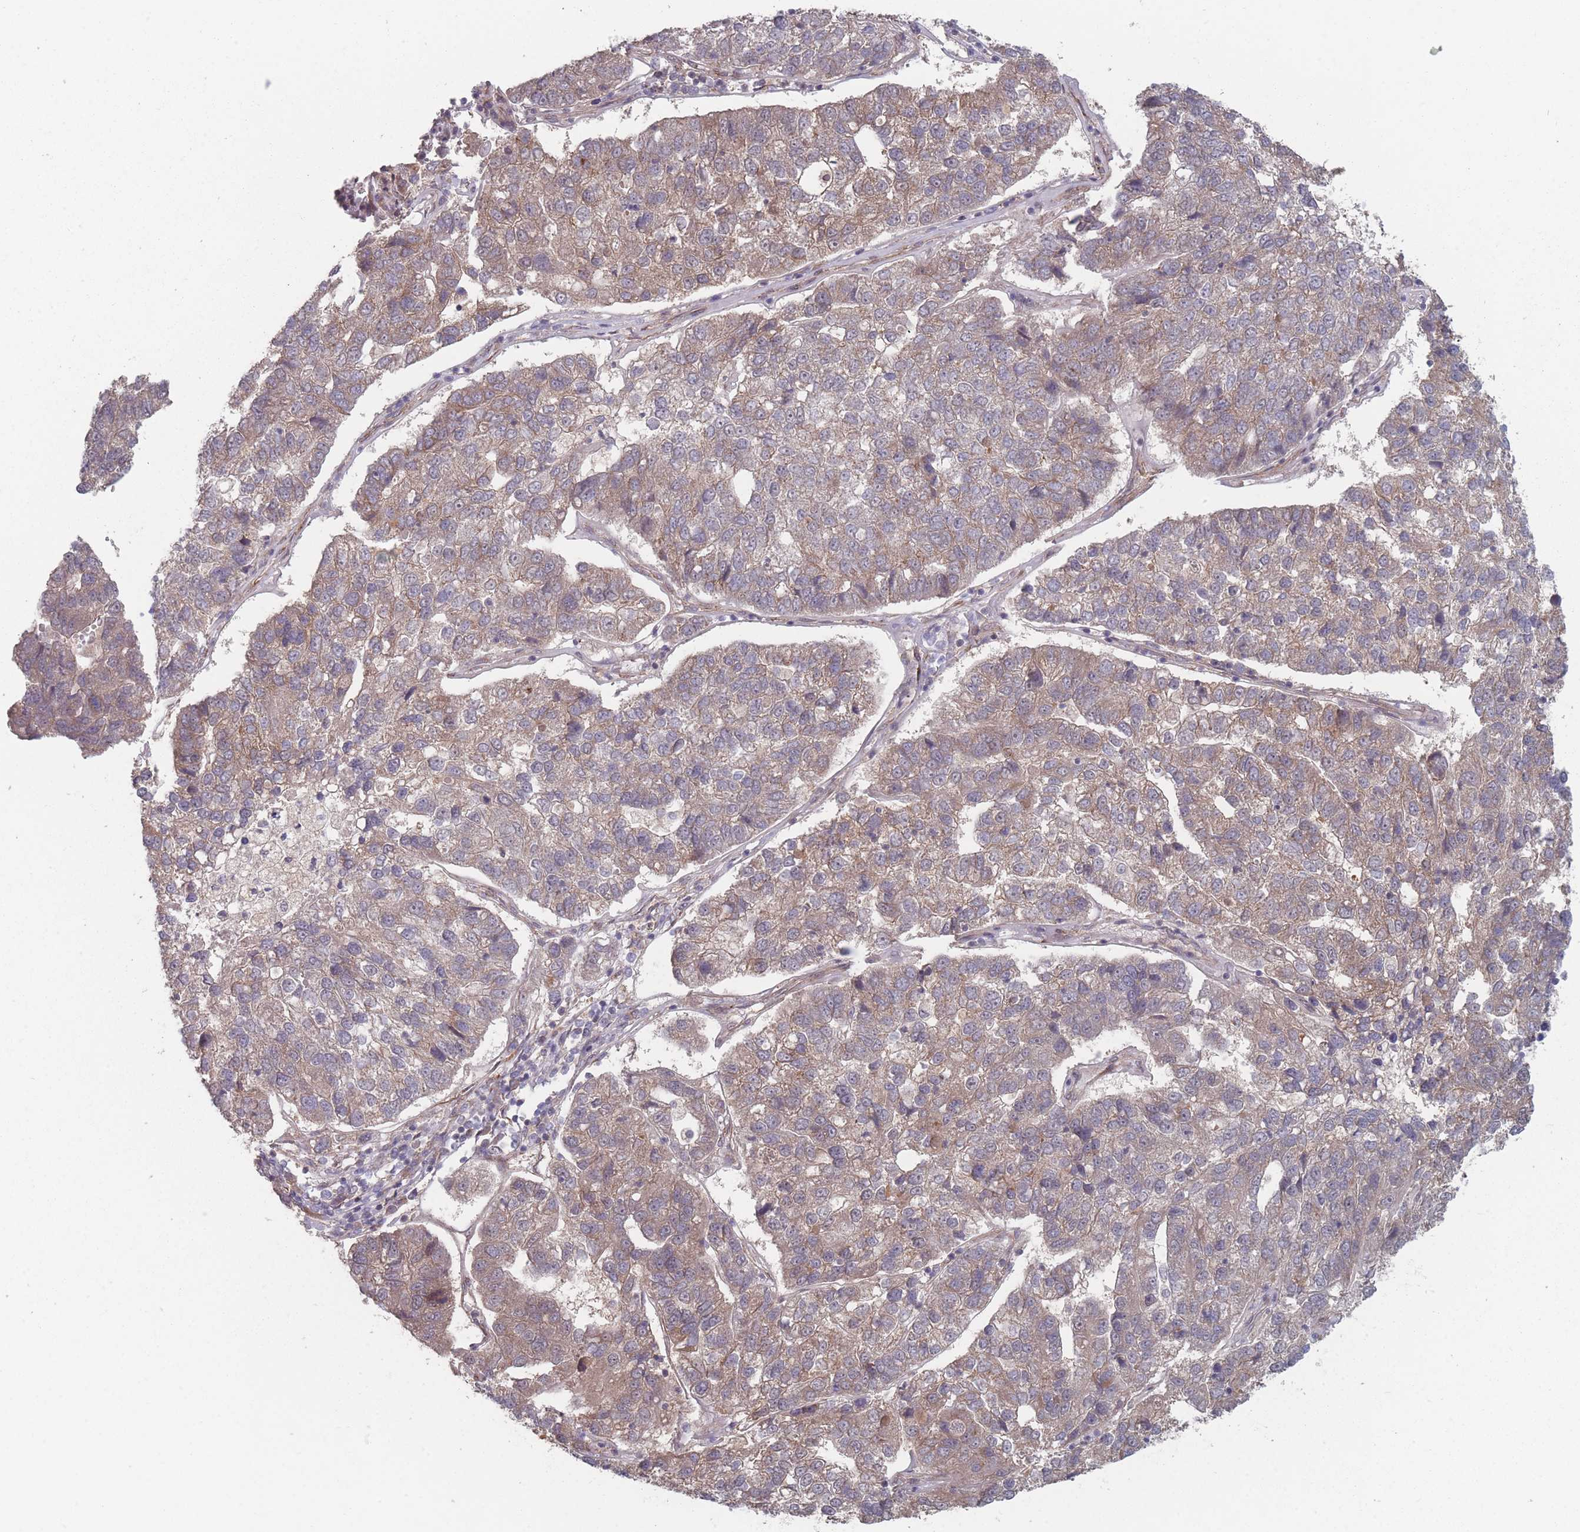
{"staining": {"intensity": "weak", "quantity": ">75%", "location": "cytoplasmic/membranous"}, "tissue": "pancreatic cancer", "cell_type": "Tumor cells", "image_type": "cancer", "snomed": [{"axis": "morphology", "description": "Adenocarcinoma, NOS"}, {"axis": "topography", "description": "Pancreas"}], "caption": "IHC (DAB) staining of adenocarcinoma (pancreatic) exhibits weak cytoplasmic/membranous protein positivity in about >75% of tumor cells.", "gene": "CNTRL", "patient": {"sex": "female", "age": 61}}